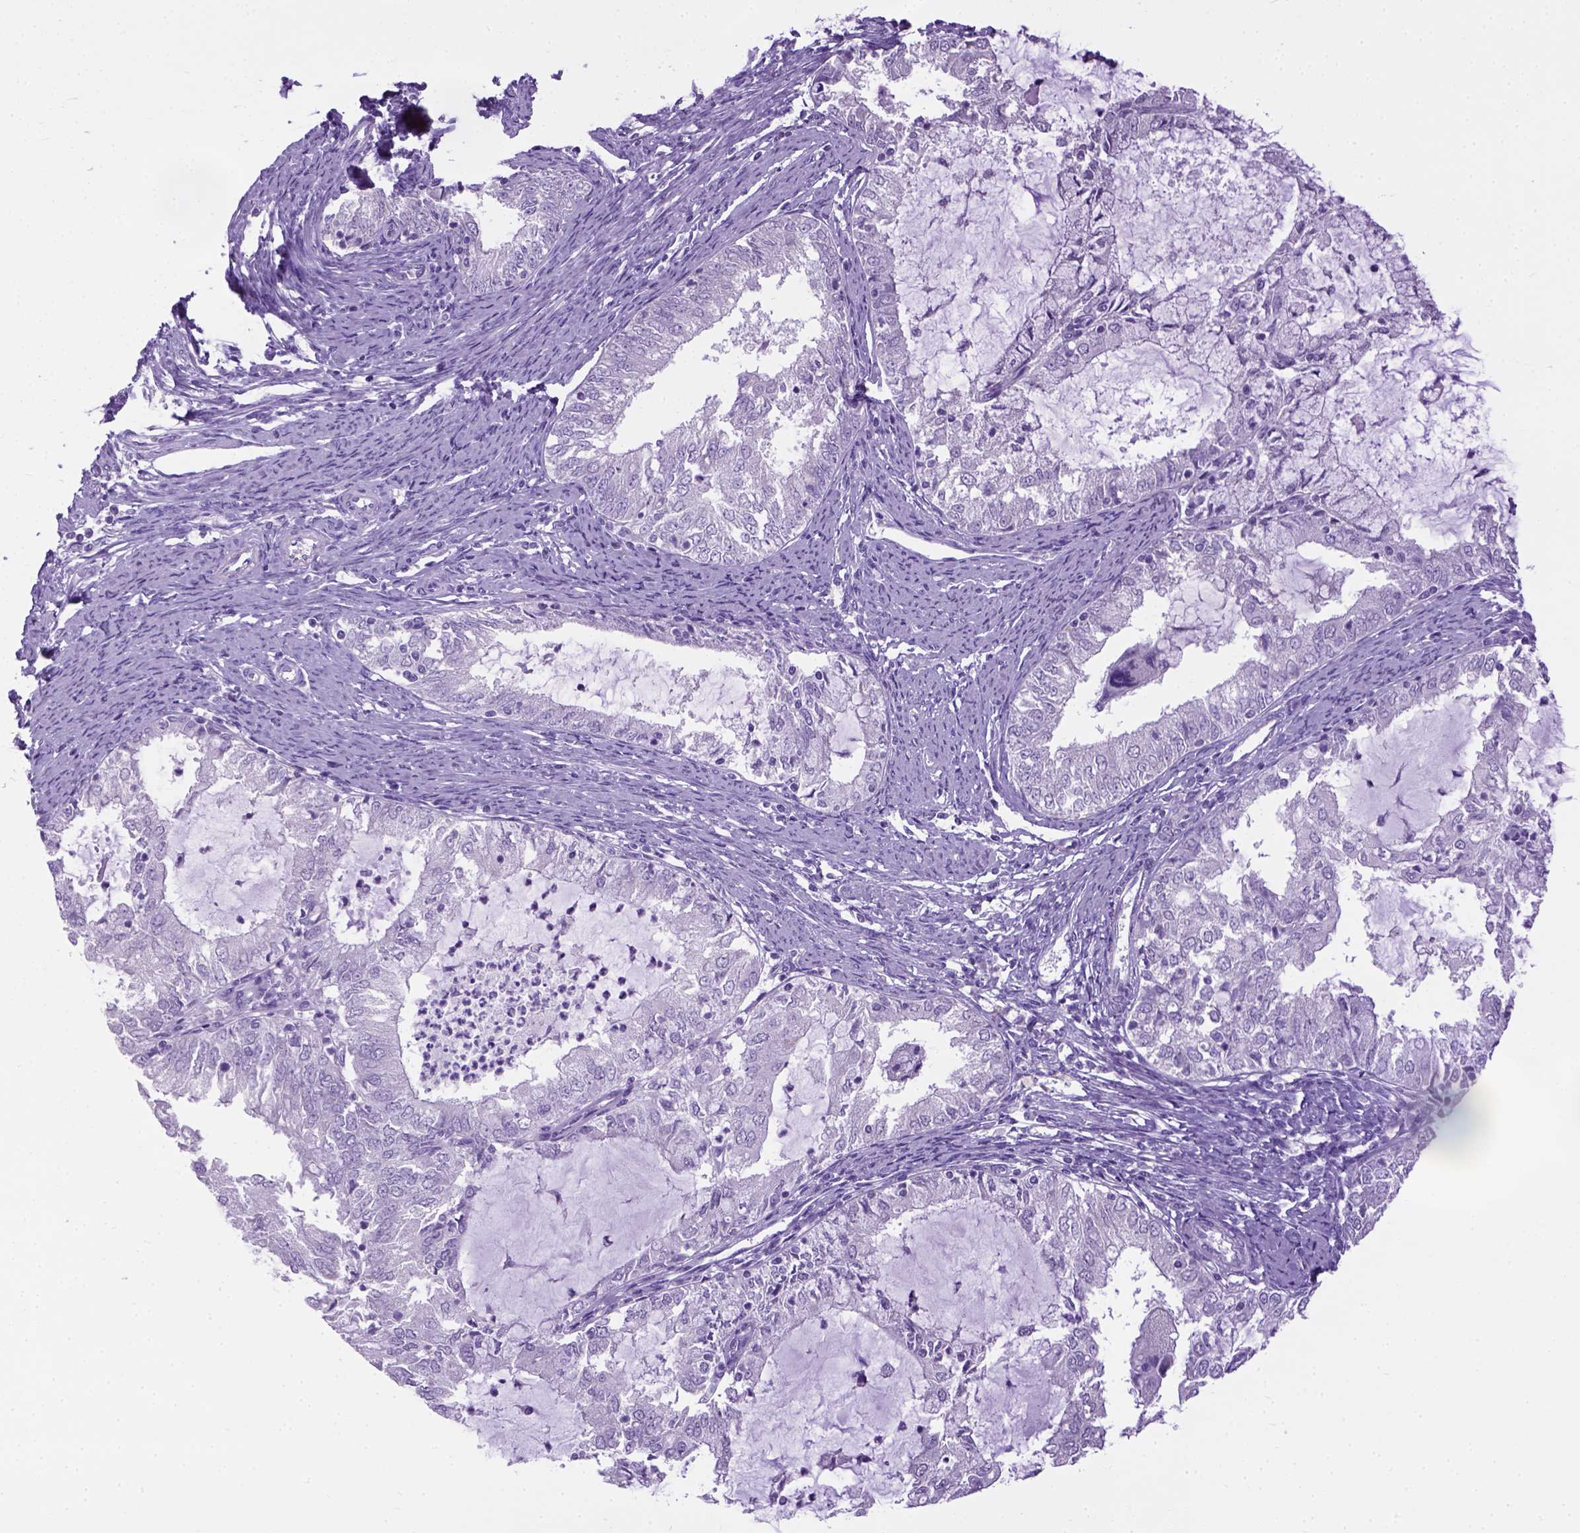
{"staining": {"intensity": "negative", "quantity": "none", "location": "none"}, "tissue": "endometrial cancer", "cell_type": "Tumor cells", "image_type": "cancer", "snomed": [{"axis": "morphology", "description": "Adenocarcinoma, NOS"}, {"axis": "topography", "description": "Endometrium"}], "caption": "Immunohistochemistry image of human adenocarcinoma (endometrial) stained for a protein (brown), which reveals no expression in tumor cells.", "gene": "CYP24A1", "patient": {"sex": "female", "age": 57}}